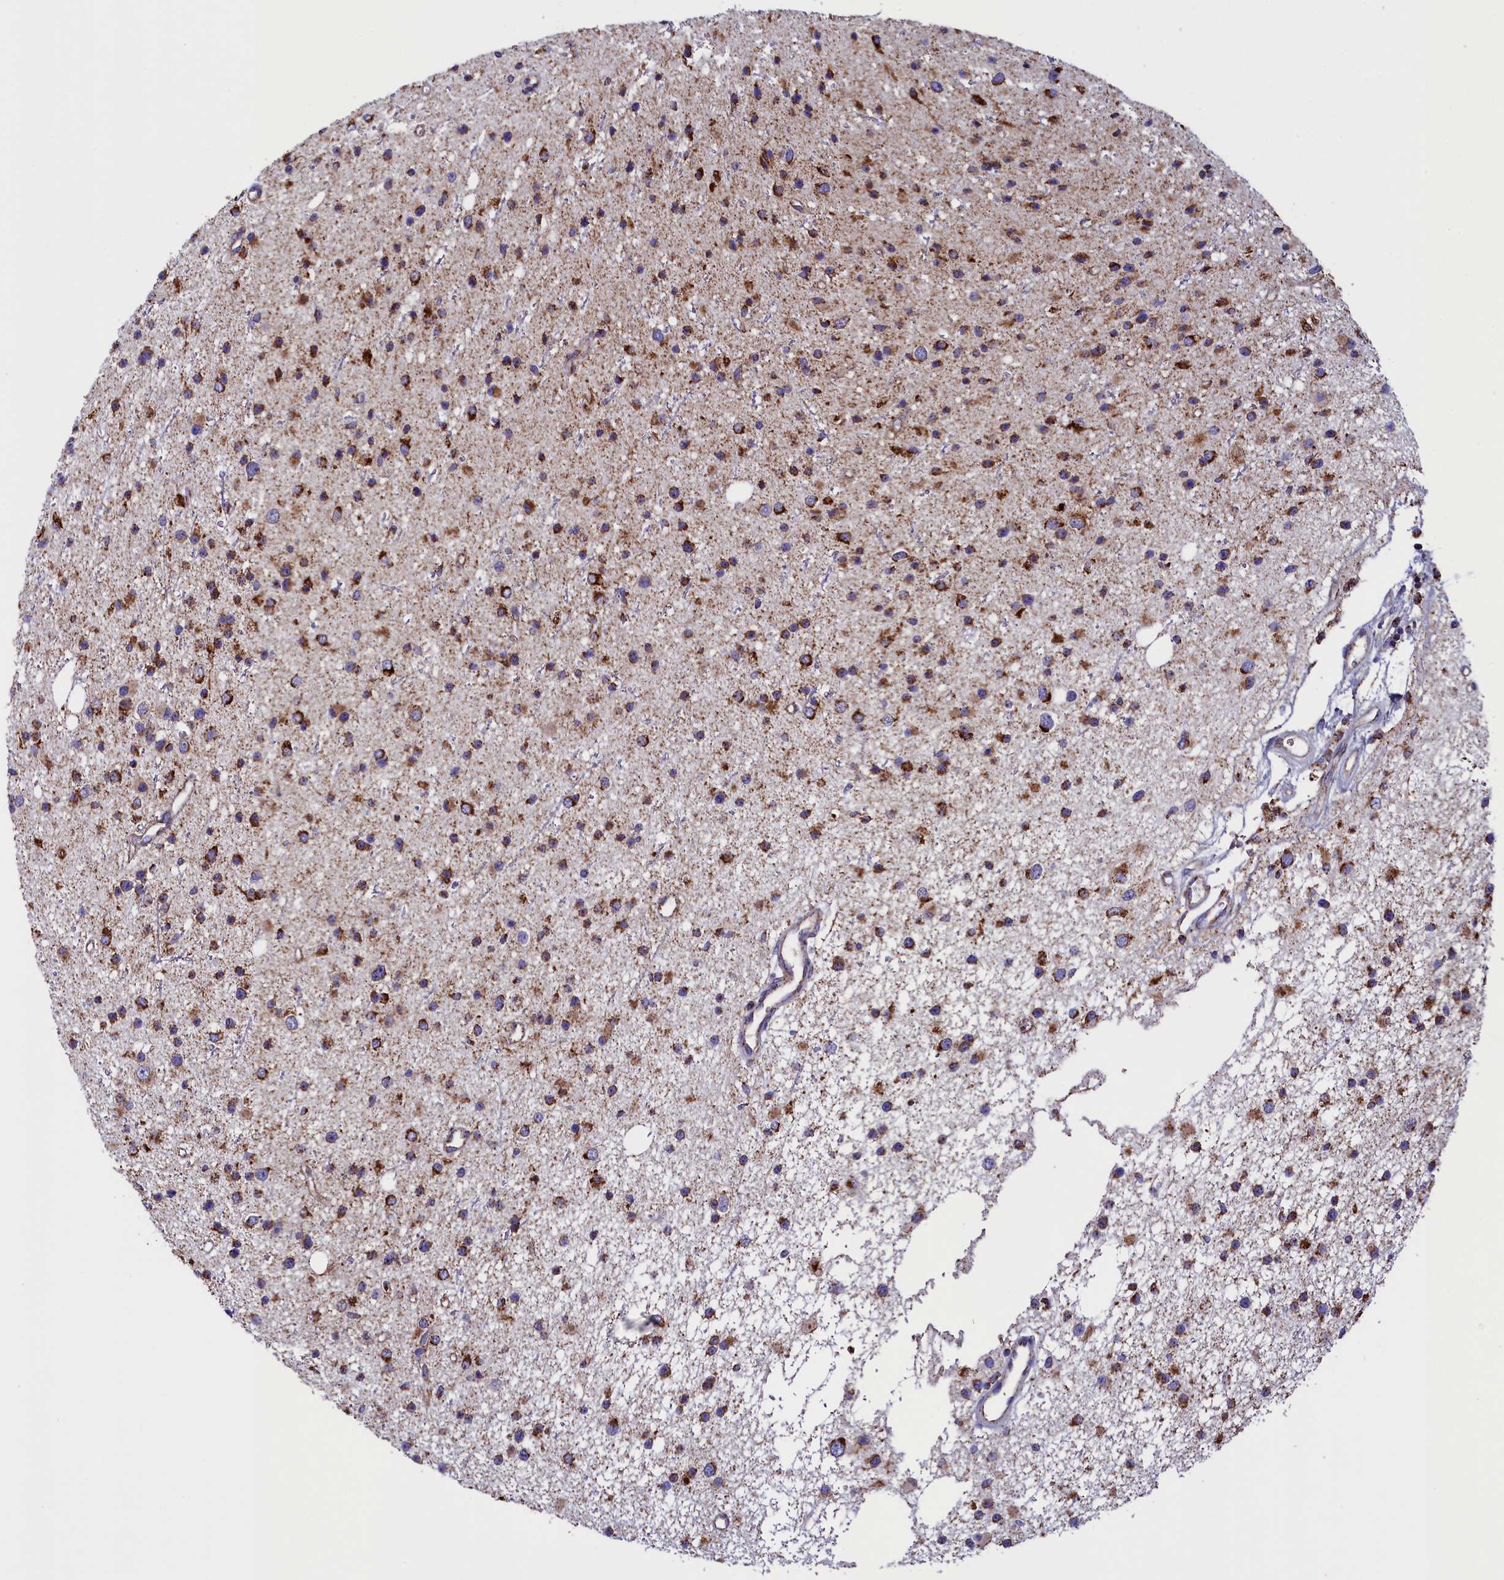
{"staining": {"intensity": "strong", "quantity": ">75%", "location": "cytoplasmic/membranous"}, "tissue": "glioma", "cell_type": "Tumor cells", "image_type": "cancer", "snomed": [{"axis": "morphology", "description": "Glioma, malignant, Low grade"}, {"axis": "topography", "description": "Cerebral cortex"}], "caption": "Approximately >75% of tumor cells in malignant glioma (low-grade) reveal strong cytoplasmic/membranous protein positivity as visualized by brown immunohistochemical staining.", "gene": "SLC39A3", "patient": {"sex": "female", "age": 39}}